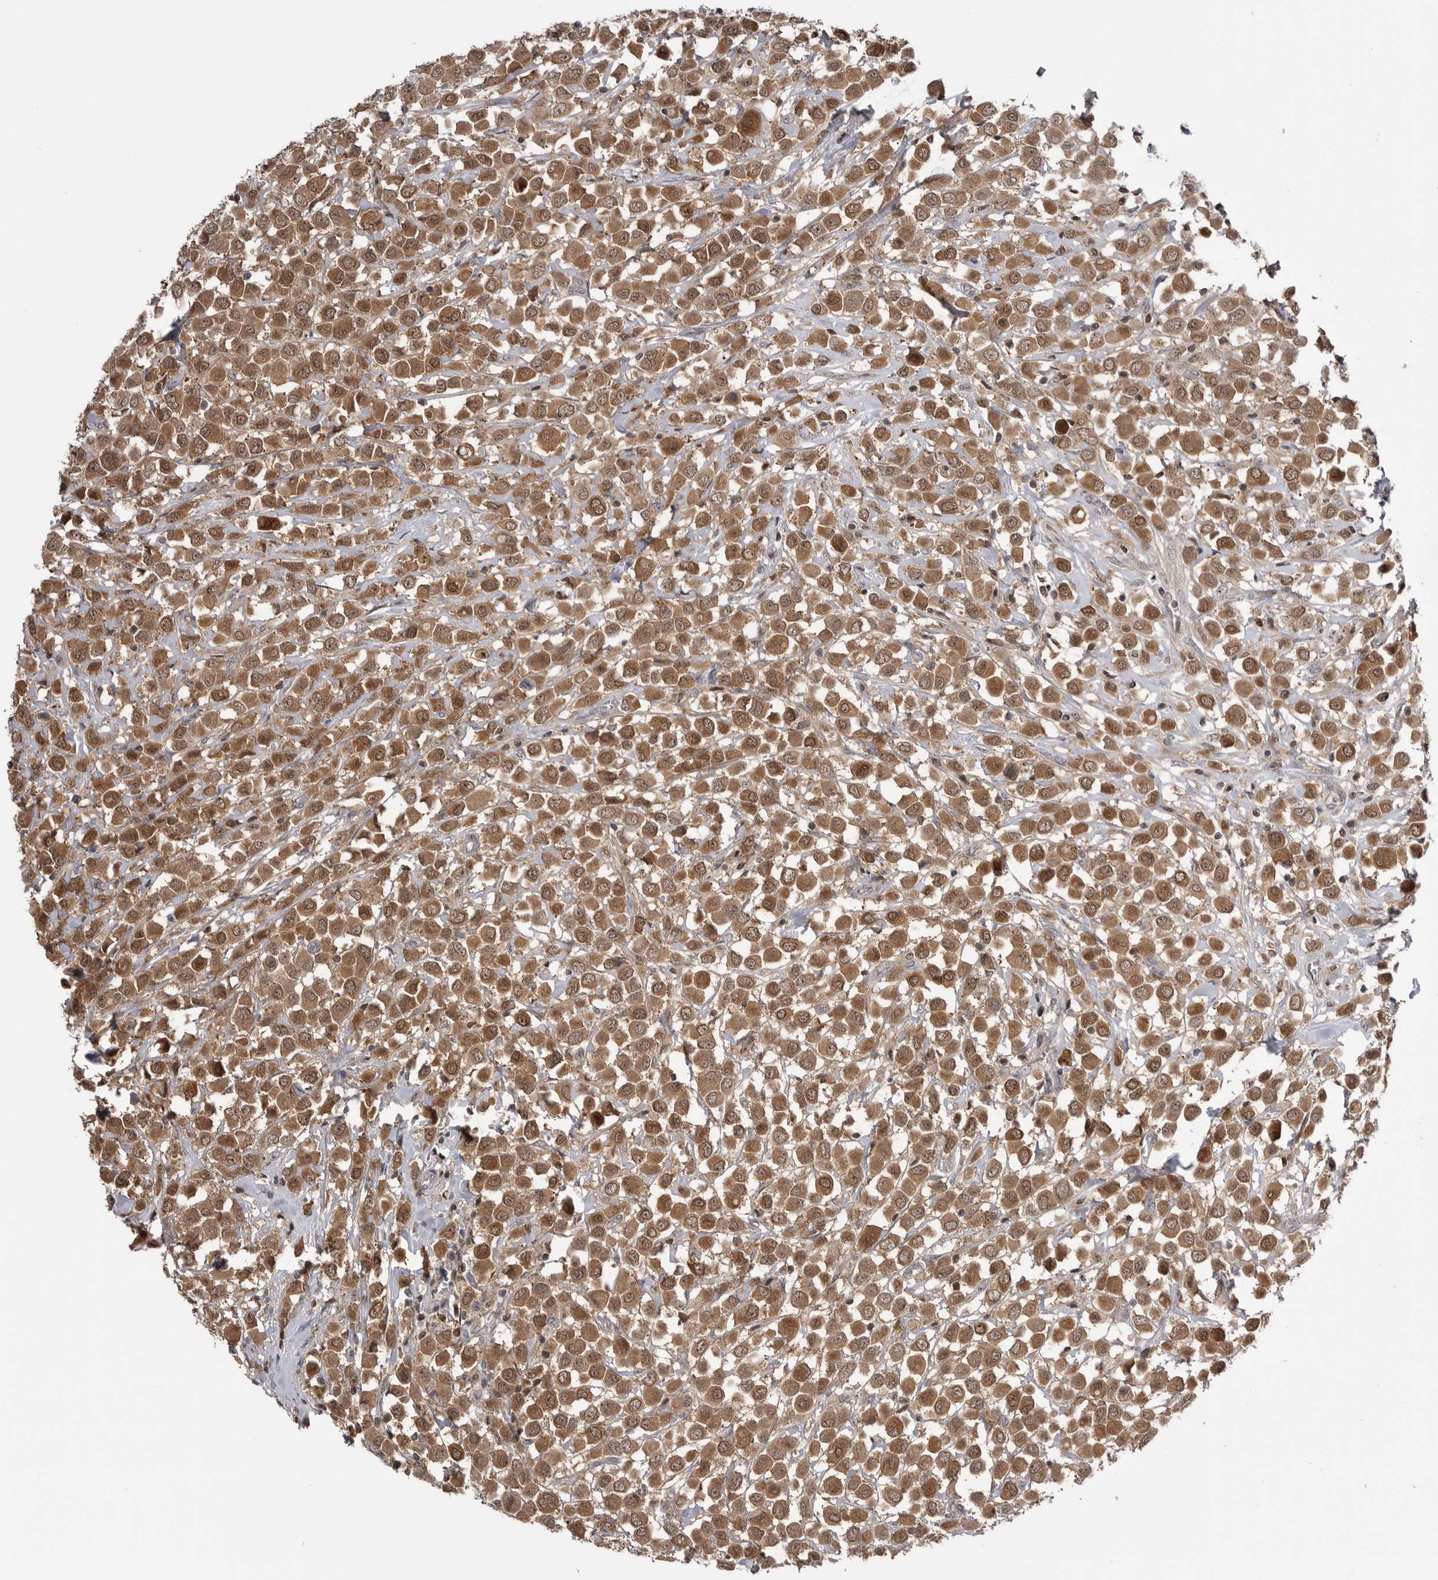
{"staining": {"intensity": "moderate", "quantity": ">75%", "location": "cytoplasmic/membranous,nuclear"}, "tissue": "breast cancer", "cell_type": "Tumor cells", "image_type": "cancer", "snomed": [{"axis": "morphology", "description": "Duct carcinoma"}, {"axis": "topography", "description": "Breast"}], "caption": "The photomicrograph reveals staining of invasive ductal carcinoma (breast), revealing moderate cytoplasmic/membranous and nuclear protein positivity (brown color) within tumor cells.", "gene": "MAPK13", "patient": {"sex": "female", "age": 61}}